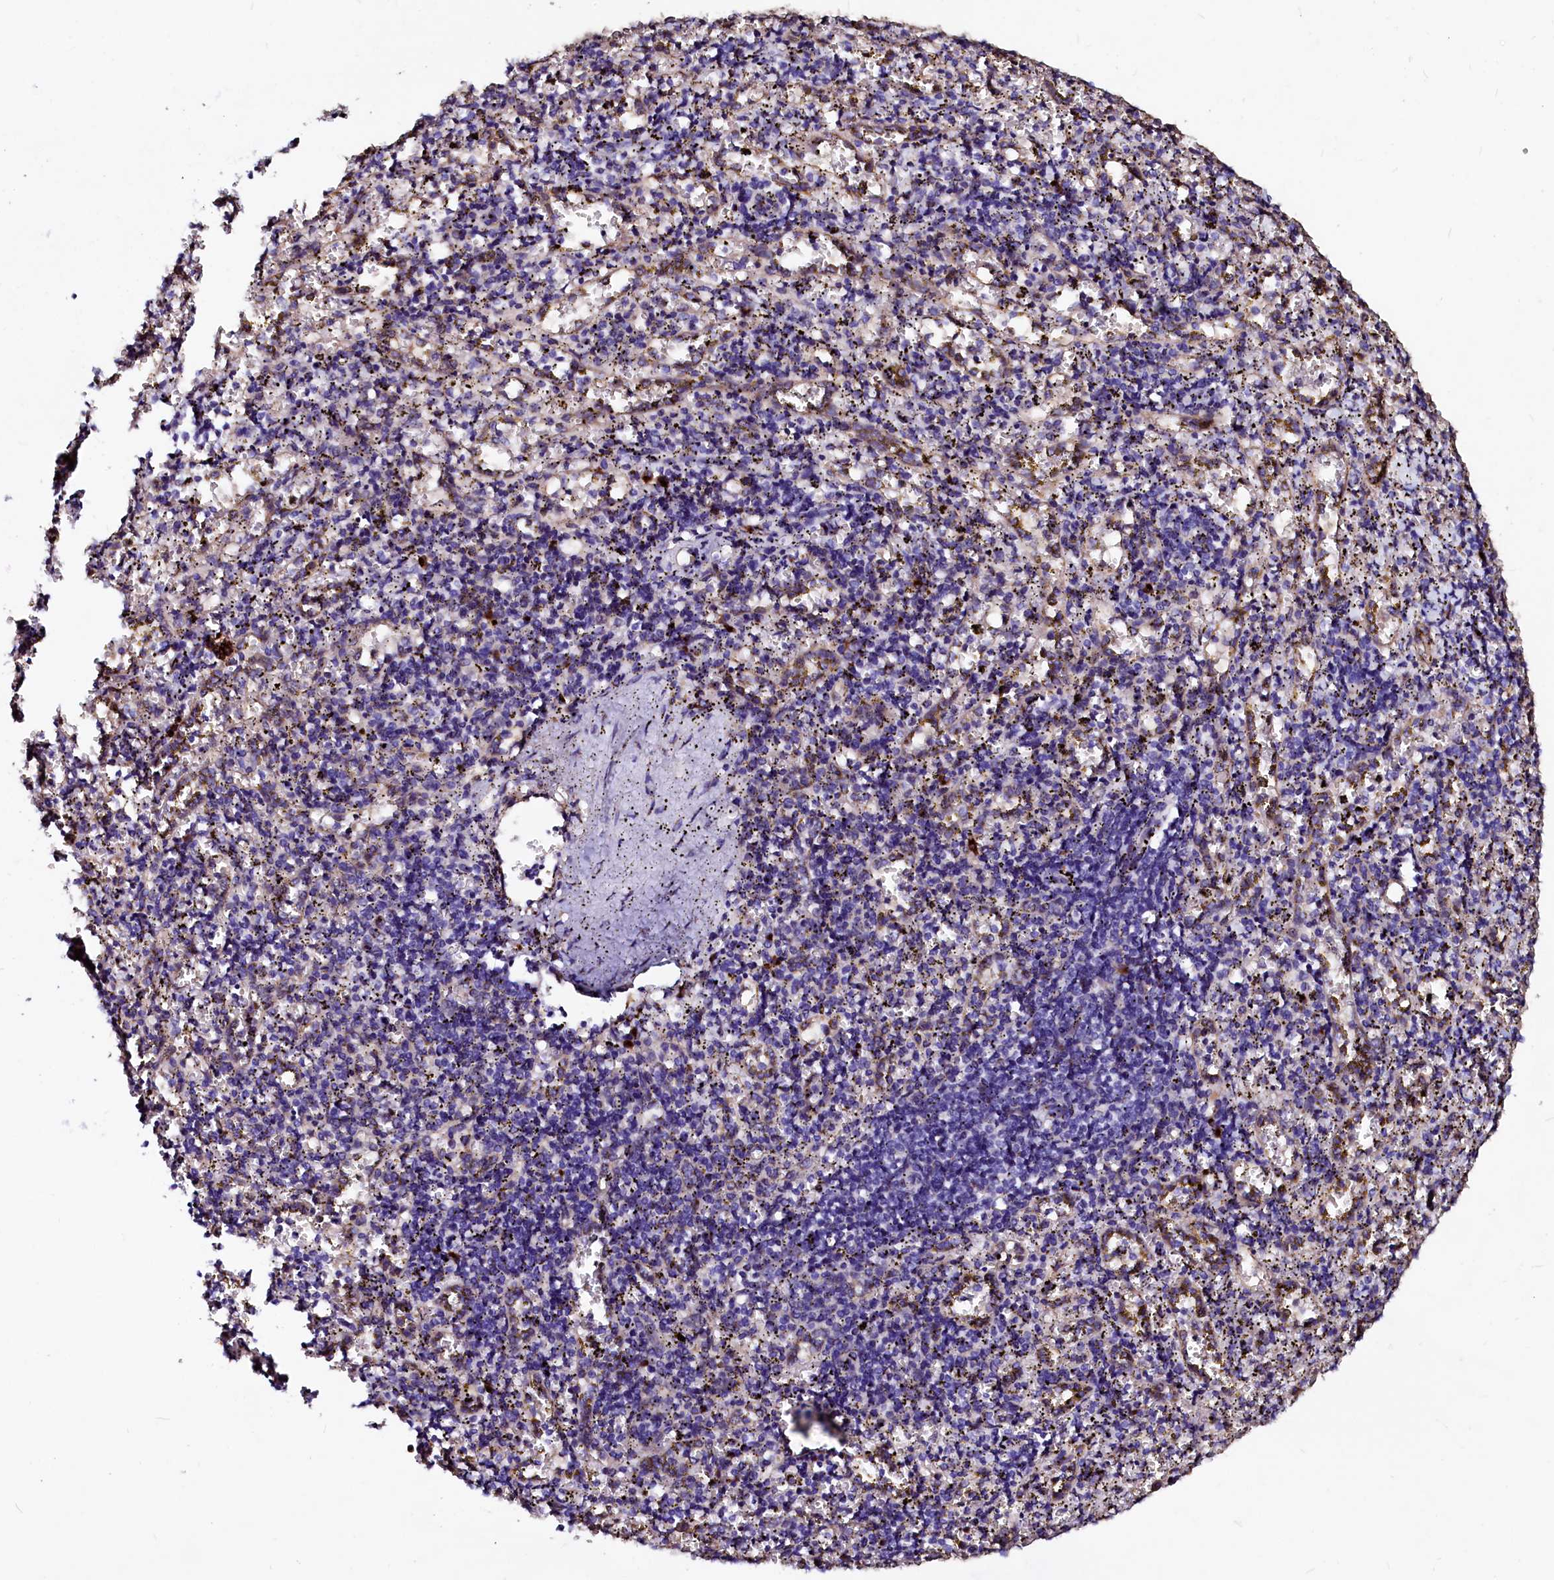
{"staining": {"intensity": "negative", "quantity": "none", "location": "none"}, "tissue": "spleen", "cell_type": "Cells in red pulp", "image_type": "normal", "snomed": [{"axis": "morphology", "description": "Normal tissue, NOS"}, {"axis": "topography", "description": "Spleen"}], "caption": "Immunohistochemistry histopathology image of unremarkable spleen stained for a protein (brown), which reveals no staining in cells in red pulp. The staining was performed using DAB (3,3'-diaminobenzidine) to visualize the protein expression in brown, while the nuclei were stained in blue with hematoxylin (Magnification: 20x).", "gene": "LMAN1", "patient": {"sex": "male", "age": 11}}